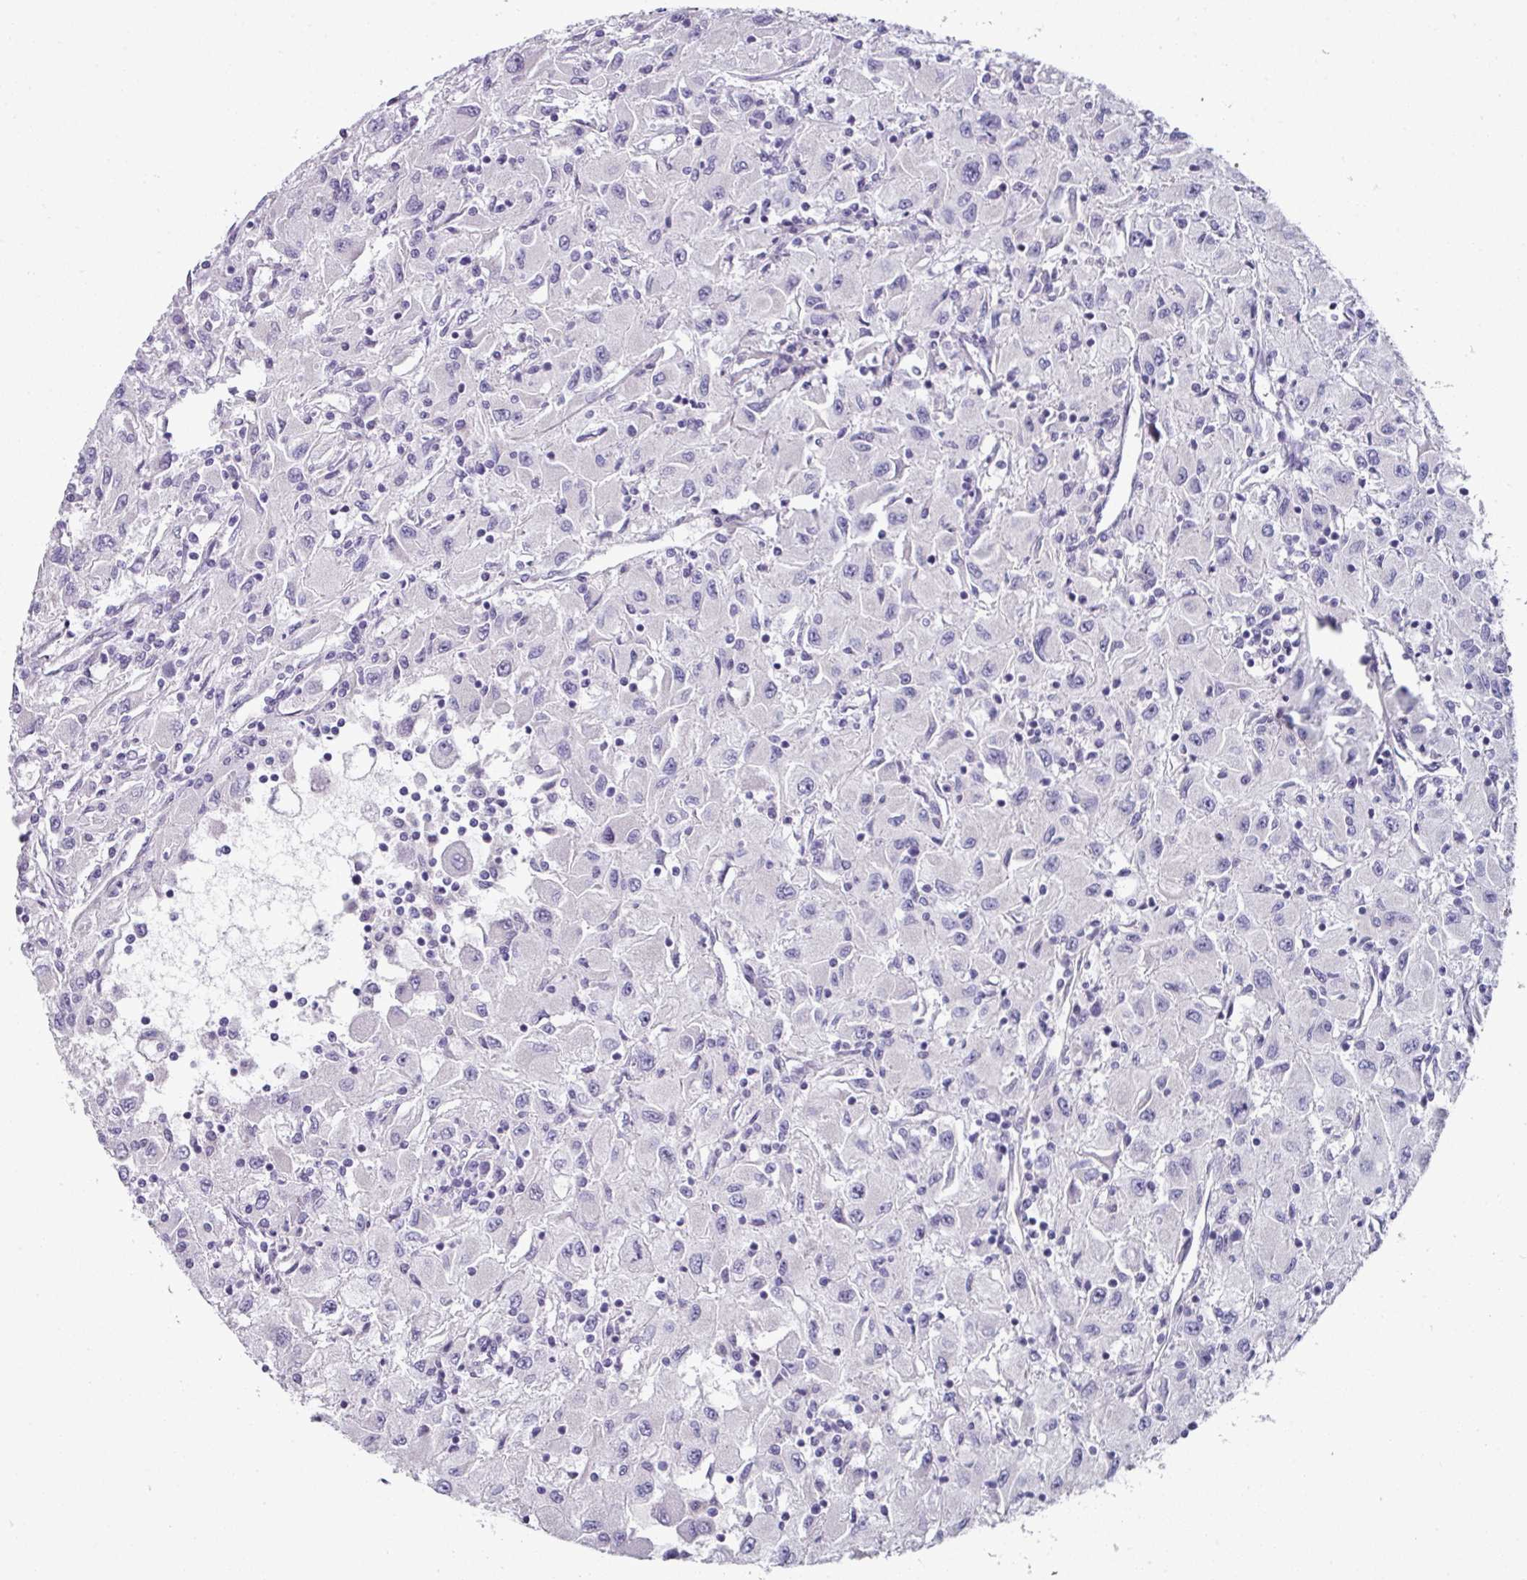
{"staining": {"intensity": "negative", "quantity": "none", "location": "none"}, "tissue": "renal cancer", "cell_type": "Tumor cells", "image_type": "cancer", "snomed": [{"axis": "morphology", "description": "Adenocarcinoma, NOS"}, {"axis": "topography", "description": "Kidney"}], "caption": "The histopathology image reveals no staining of tumor cells in renal cancer. (DAB (3,3'-diaminobenzidine) IHC, high magnification).", "gene": "SLC17A7", "patient": {"sex": "female", "age": 67}}